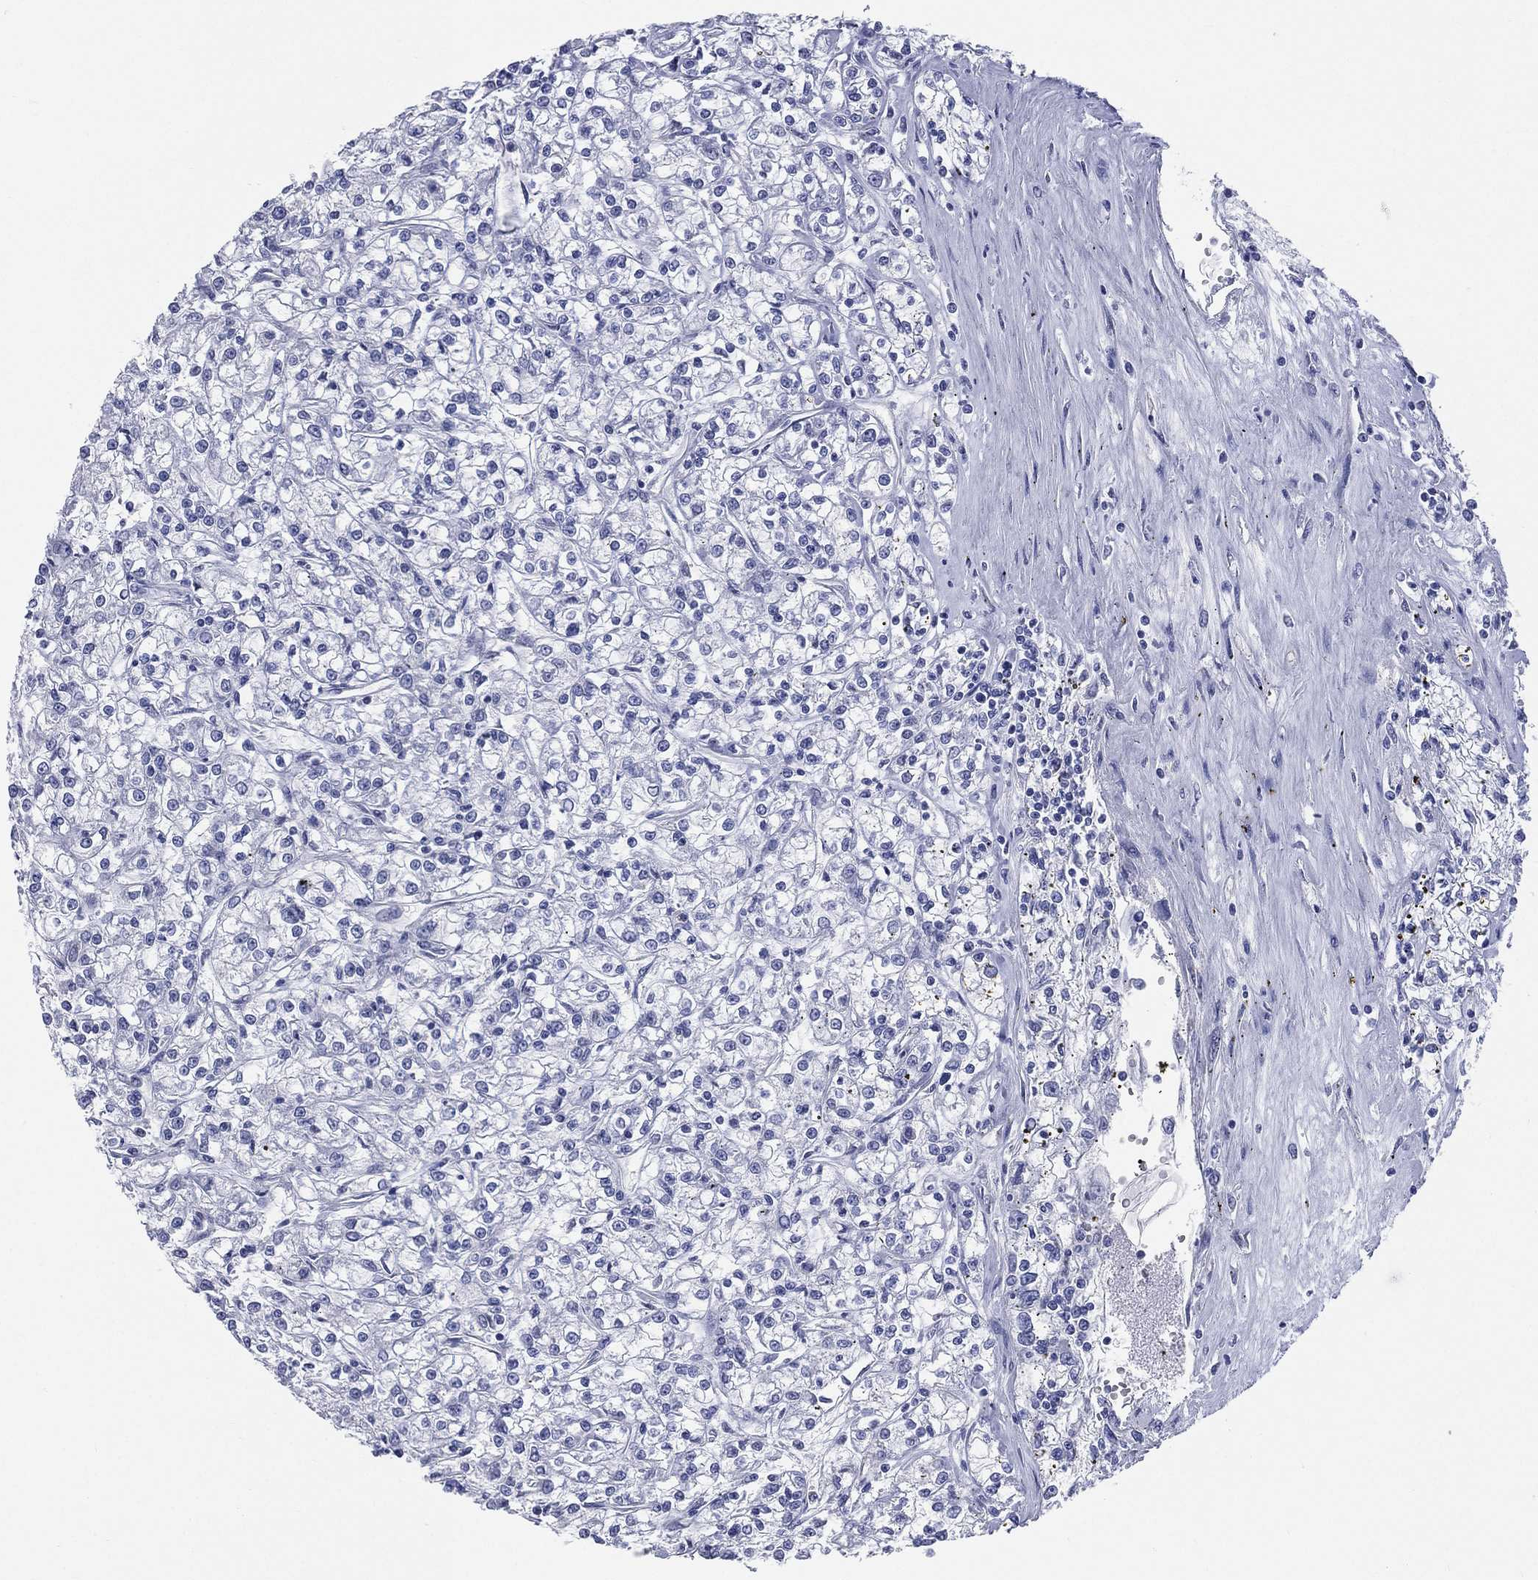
{"staining": {"intensity": "negative", "quantity": "none", "location": "none"}, "tissue": "renal cancer", "cell_type": "Tumor cells", "image_type": "cancer", "snomed": [{"axis": "morphology", "description": "Adenocarcinoma, NOS"}, {"axis": "topography", "description": "Kidney"}], "caption": "A high-resolution image shows immunohistochemistry staining of adenocarcinoma (renal), which reveals no significant staining in tumor cells.", "gene": "AKAP3", "patient": {"sex": "female", "age": 59}}